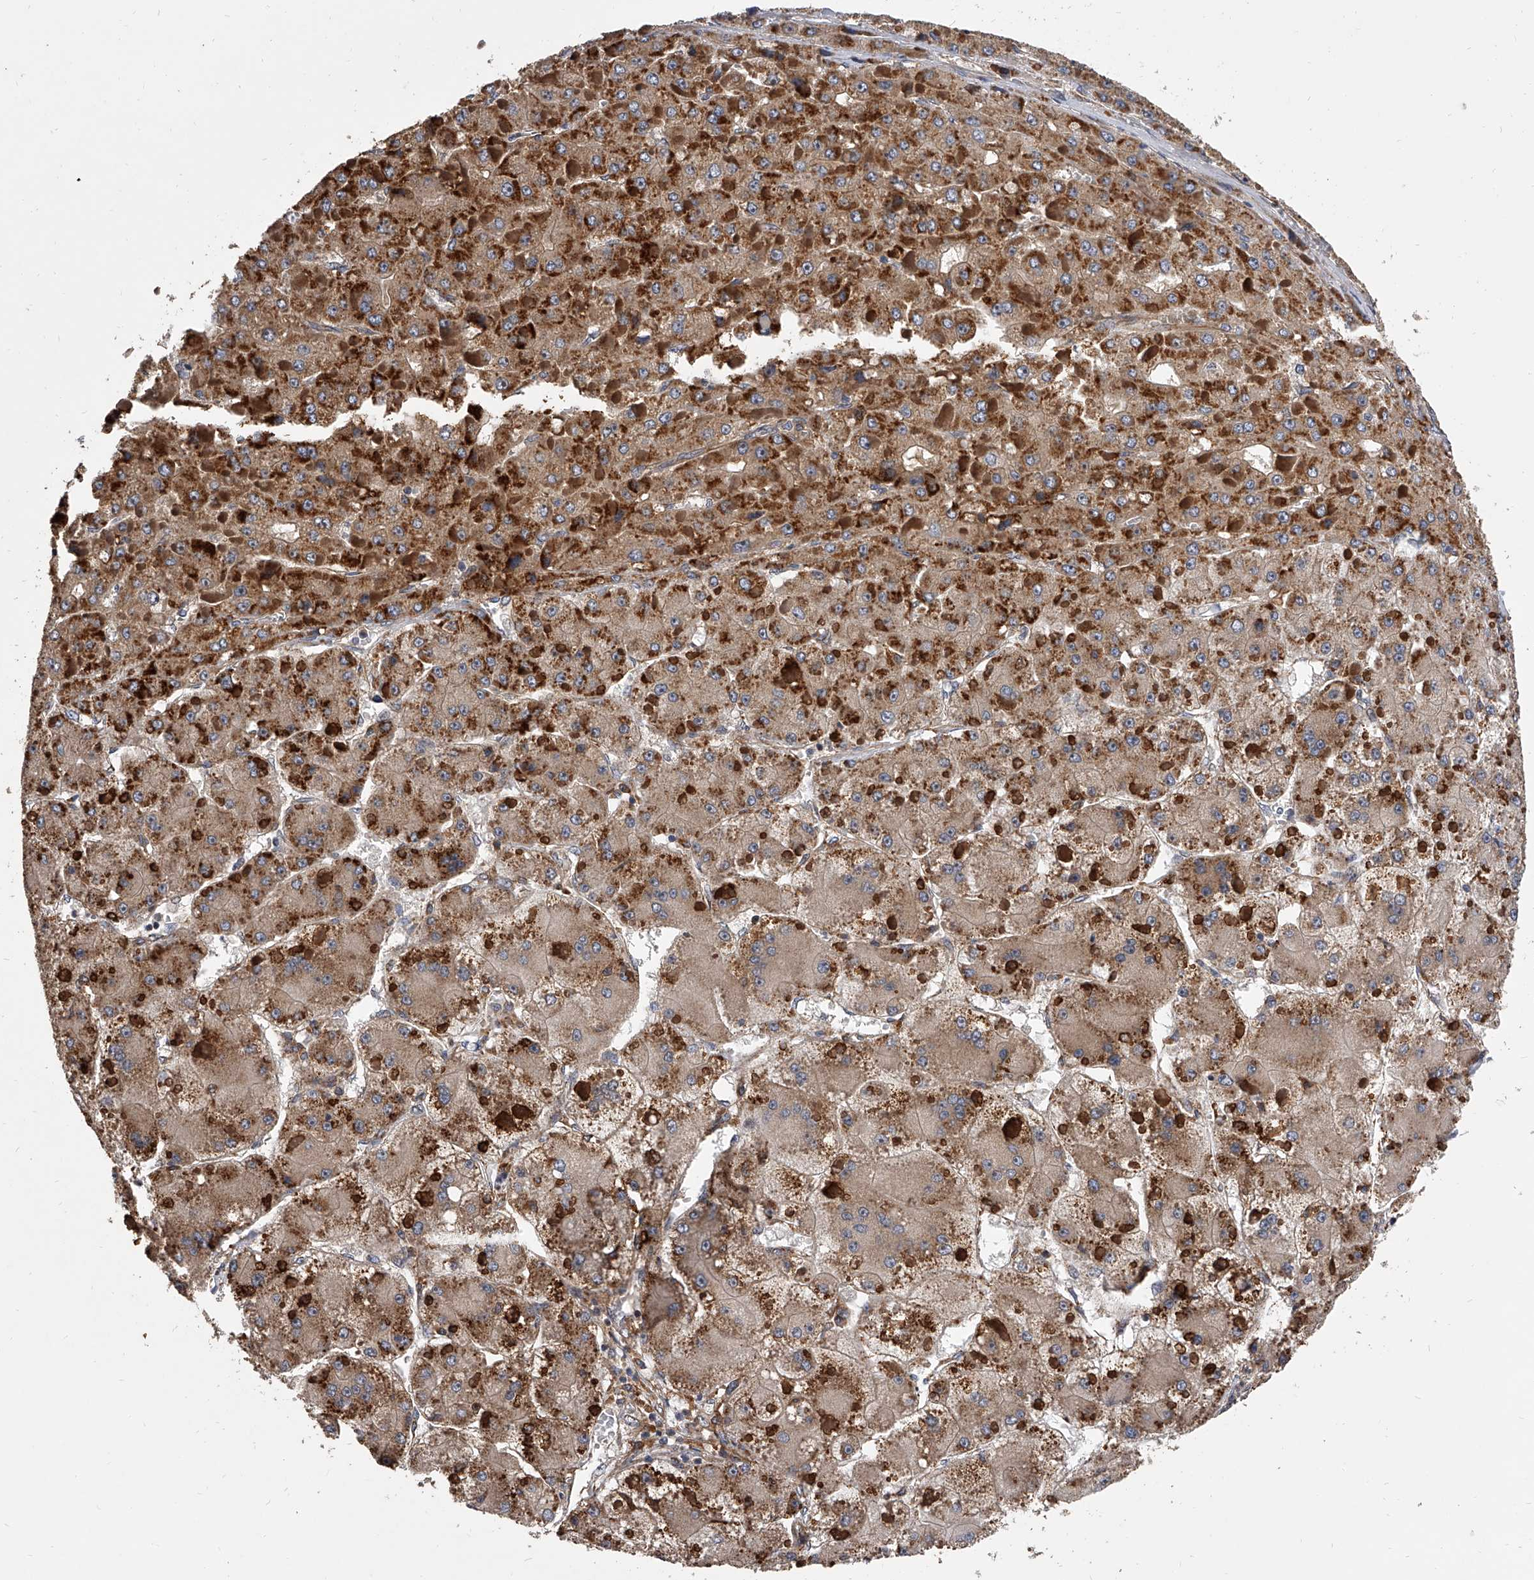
{"staining": {"intensity": "moderate", "quantity": ">75%", "location": "cytoplasmic/membranous"}, "tissue": "liver cancer", "cell_type": "Tumor cells", "image_type": "cancer", "snomed": [{"axis": "morphology", "description": "Carcinoma, Hepatocellular, NOS"}, {"axis": "topography", "description": "Liver"}], "caption": "Human liver cancer (hepatocellular carcinoma) stained with a protein marker reveals moderate staining in tumor cells.", "gene": "EXOC4", "patient": {"sex": "female", "age": 73}}